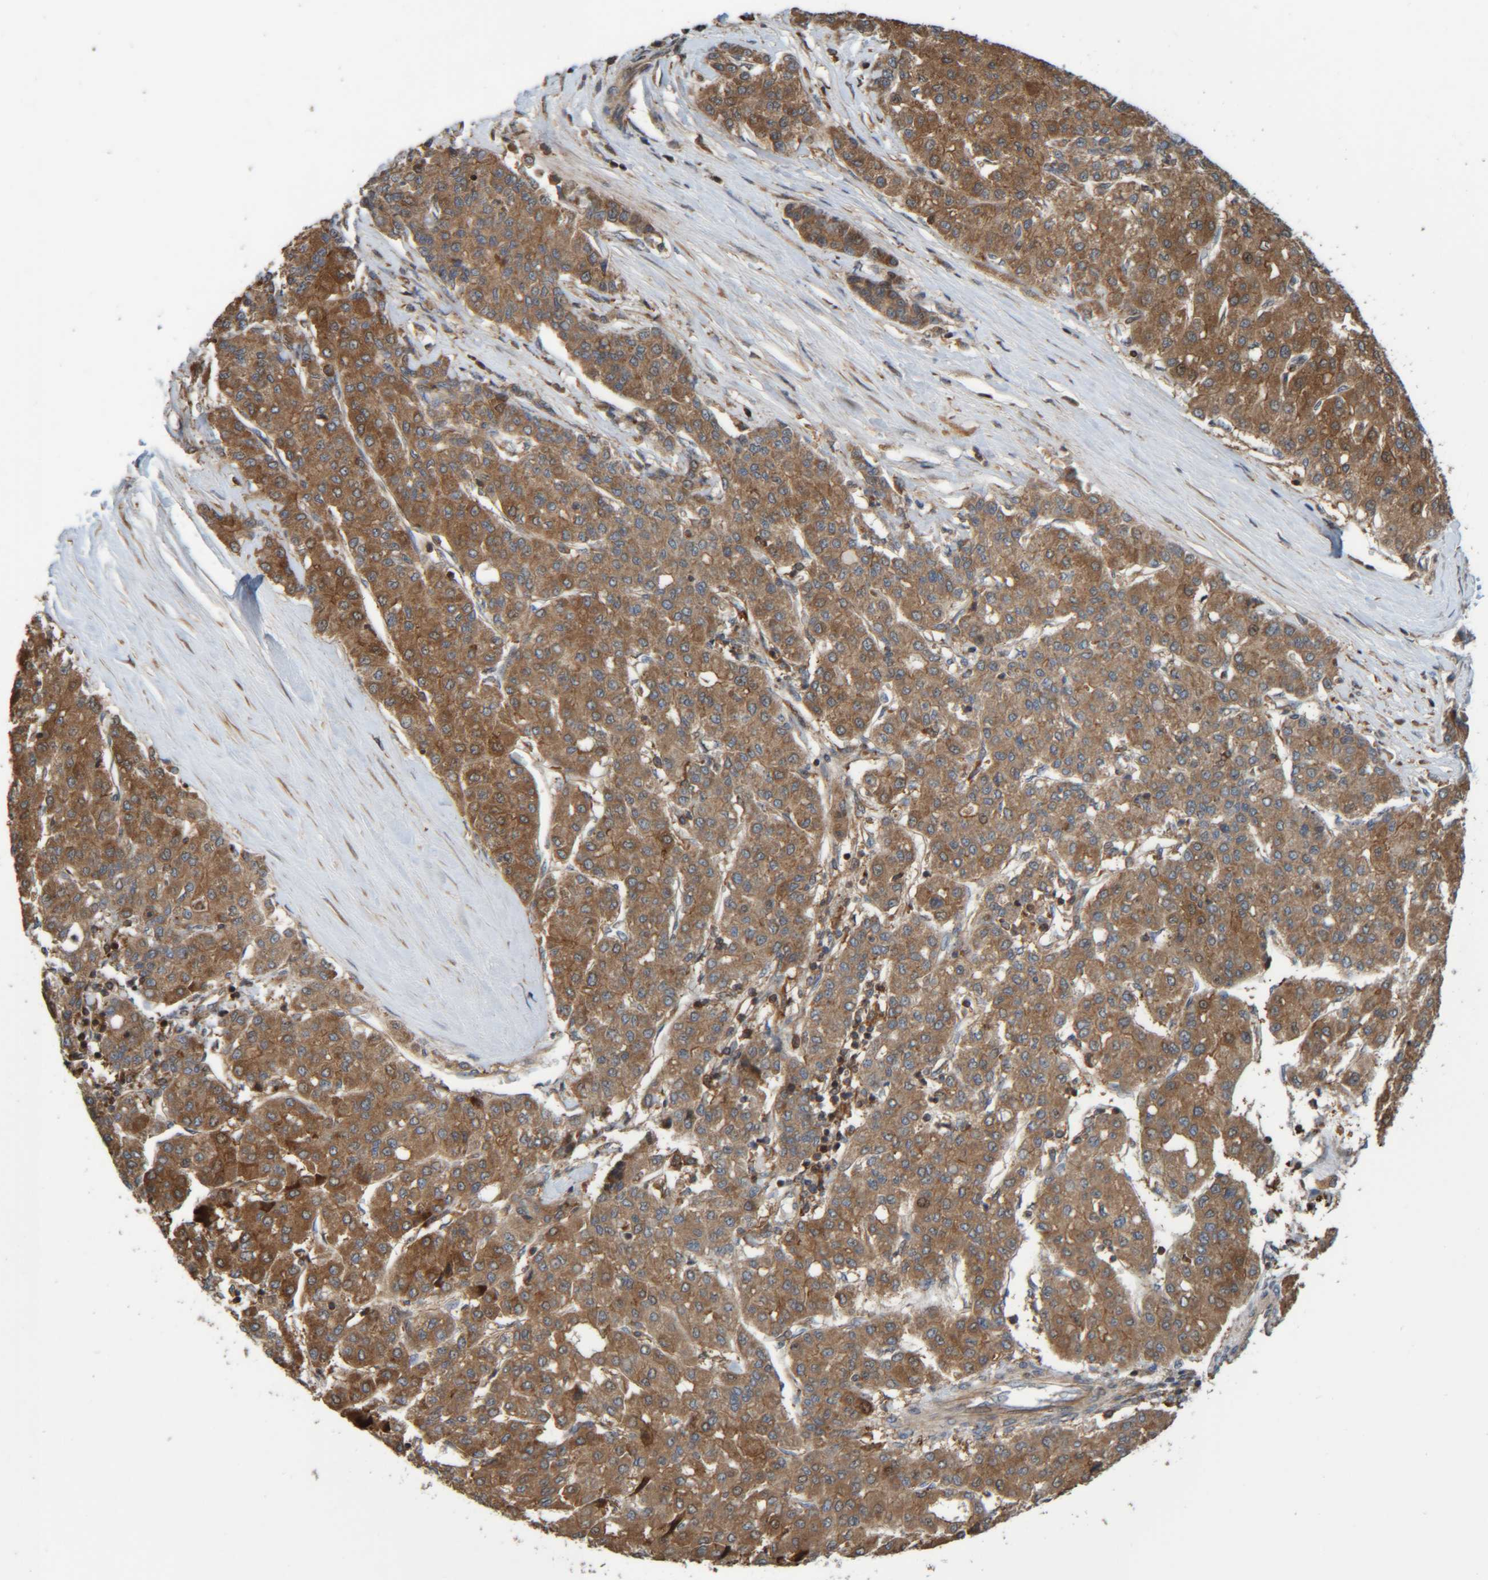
{"staining": {"intensity": "moderate", "quantity": ">75%", "location": "cytoplasmic/membranous"}, "tissue": "liver cancer", "cell_type": "Tumor cells", "image_type": "cancer", "snomed": [{"axis": "morphology", "description": "Carcinoma, Hepatocellular, NOS"}, {"axis": "topography", "description": "Liver"}], "caption": "Immunohistochemical staining of human liver hepatocellular carcinoma displays medium levels of moderate cytoplasmic/membranous protein positivity in about >75% of tumor cells. (IHC, brightfield microscopy, high magnification).", "gene": "CCDC57", "patient": {"sex": "male", "age": 65}}